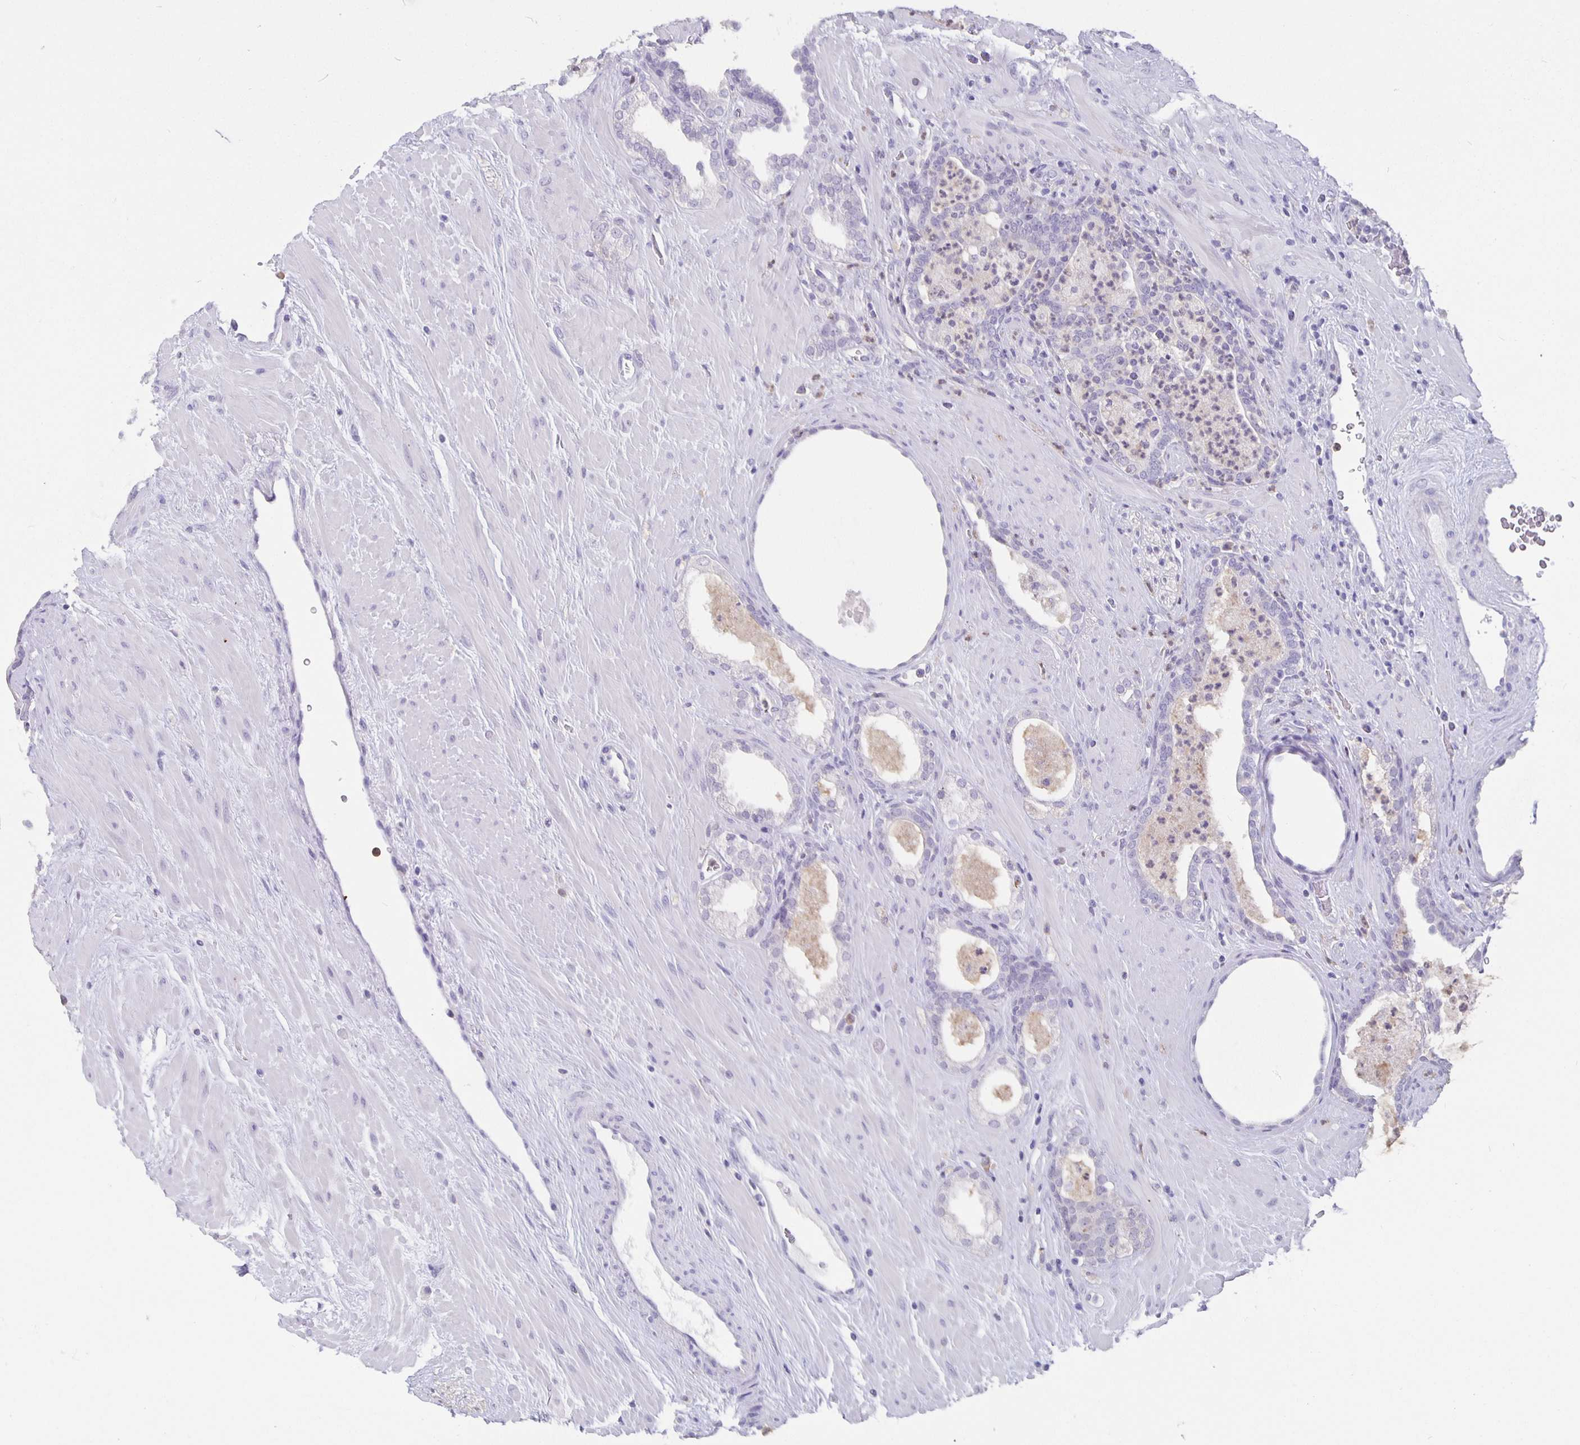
{"staining": {"intensity": "negative", "quantity": "none", "location": "none"}, "tissue": "prostate cancer", "cell_type": "Tumor cells", "image_type": "cancer", "snomed": [{"axis": "morphology", "description": "Adenocarcinoma, Low grade"}, {"axis": "topography", "description": "Prostate"}], "caption": "High power microscopy histopathology image of an immunohistochemistry micrograph of adenocarcinoma (low-grade) (prostate), revealing no significant expression in tumor cells. (DAB (3,3'-diaminobenzidine) immunohistochemistry (IHC), high magnification).", "gene": "GPX4", "patient": {"sex": "male", "age": 62}}